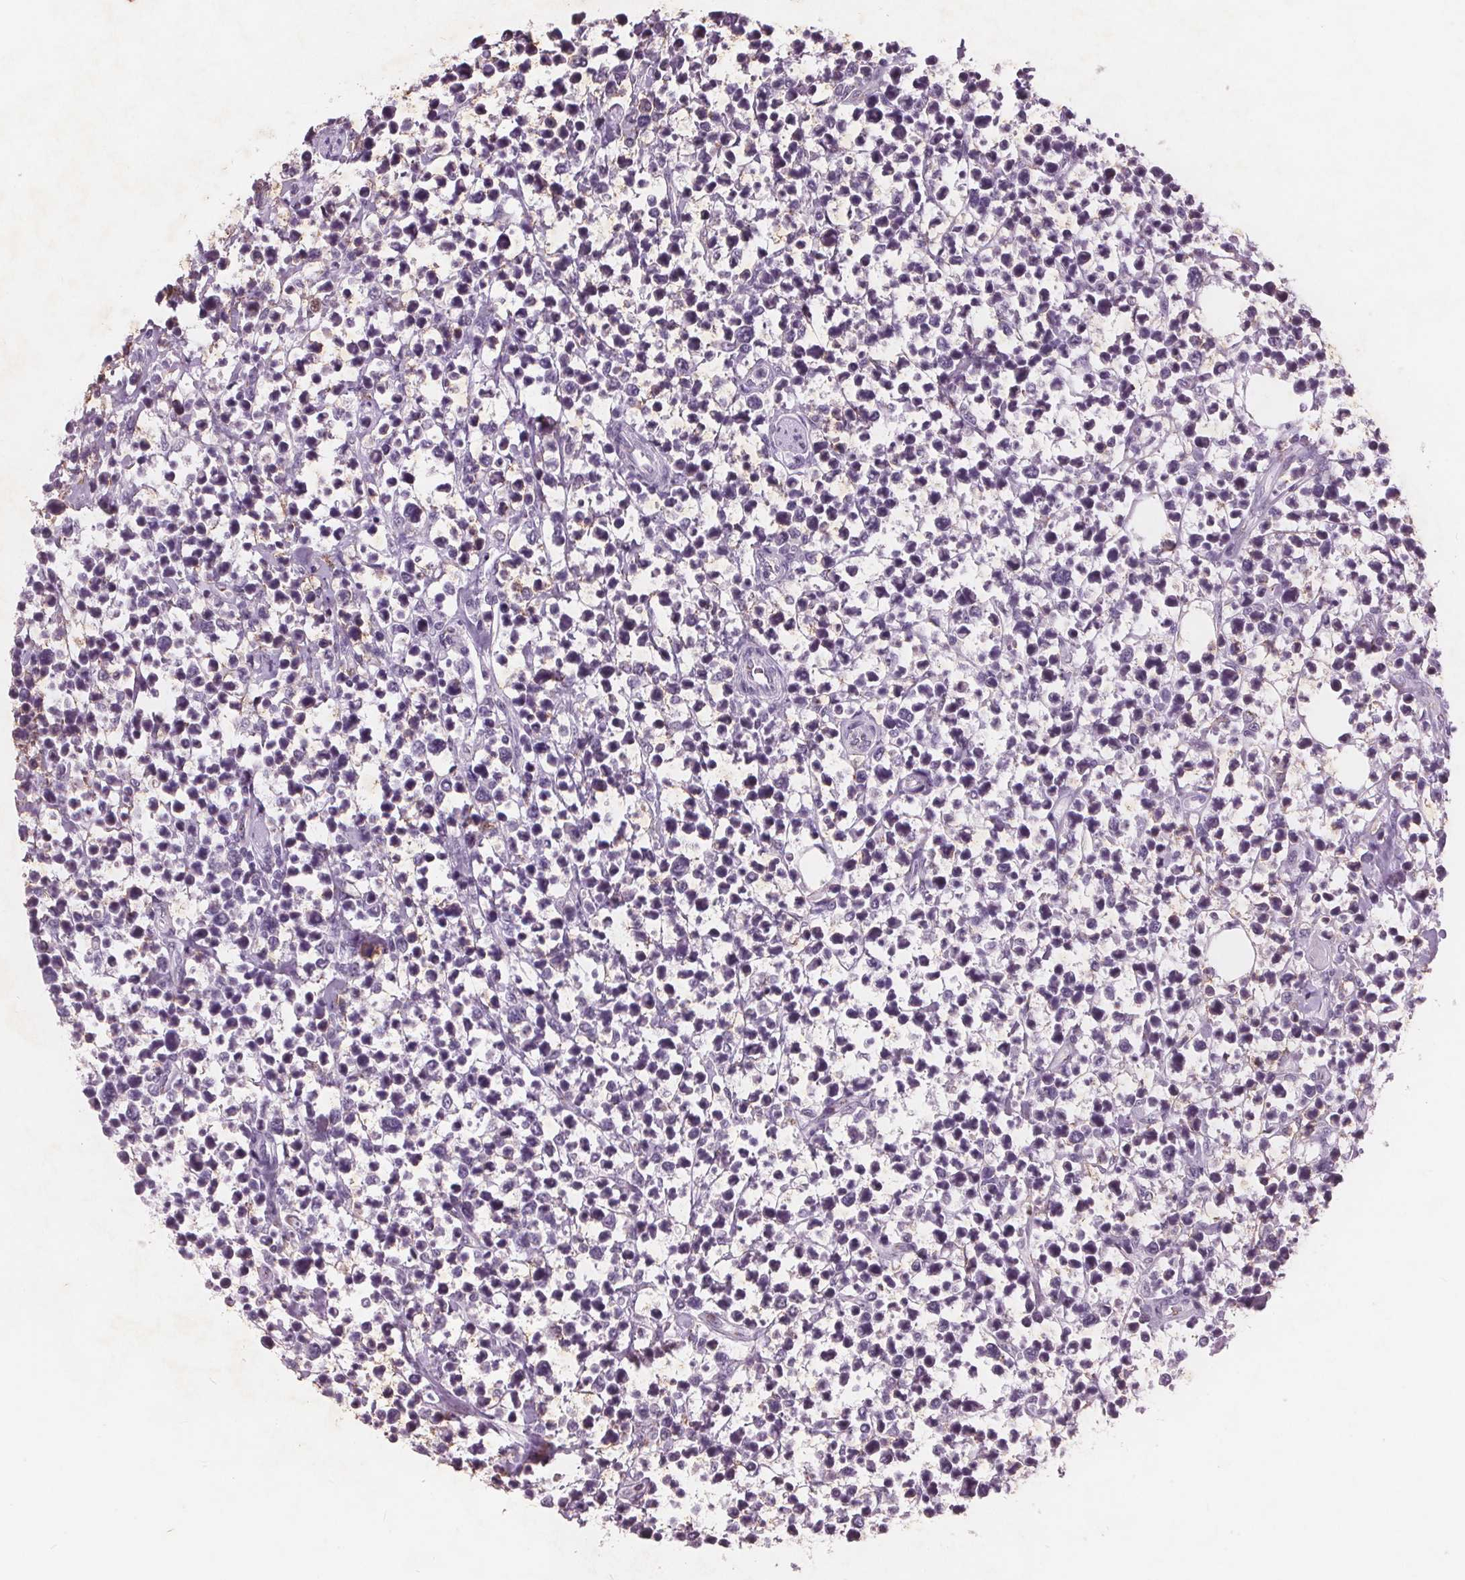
{"staining": {"intensity": "negative", "quantity": "none", "location": "none"}, "tissue": "lymphoma", "cell_type": "Tumor cells", "image_type": "cancer", "snomed": [{"axis": "morphology", "description": "Malignant lymphoma, non-Hodgkin's type, High grade"}, {"axis": "topography", "description": "Soft tissue"}], "caption": "Immunohistochemistry (IHC) image of human malignant lymphoma, non-Hodgkin's type (high-grade) stained for a protein (brown), which shows no positivity in tumor cells.", "gene": "PTPN14", "patient": {"sex": "female", "age": 56}}